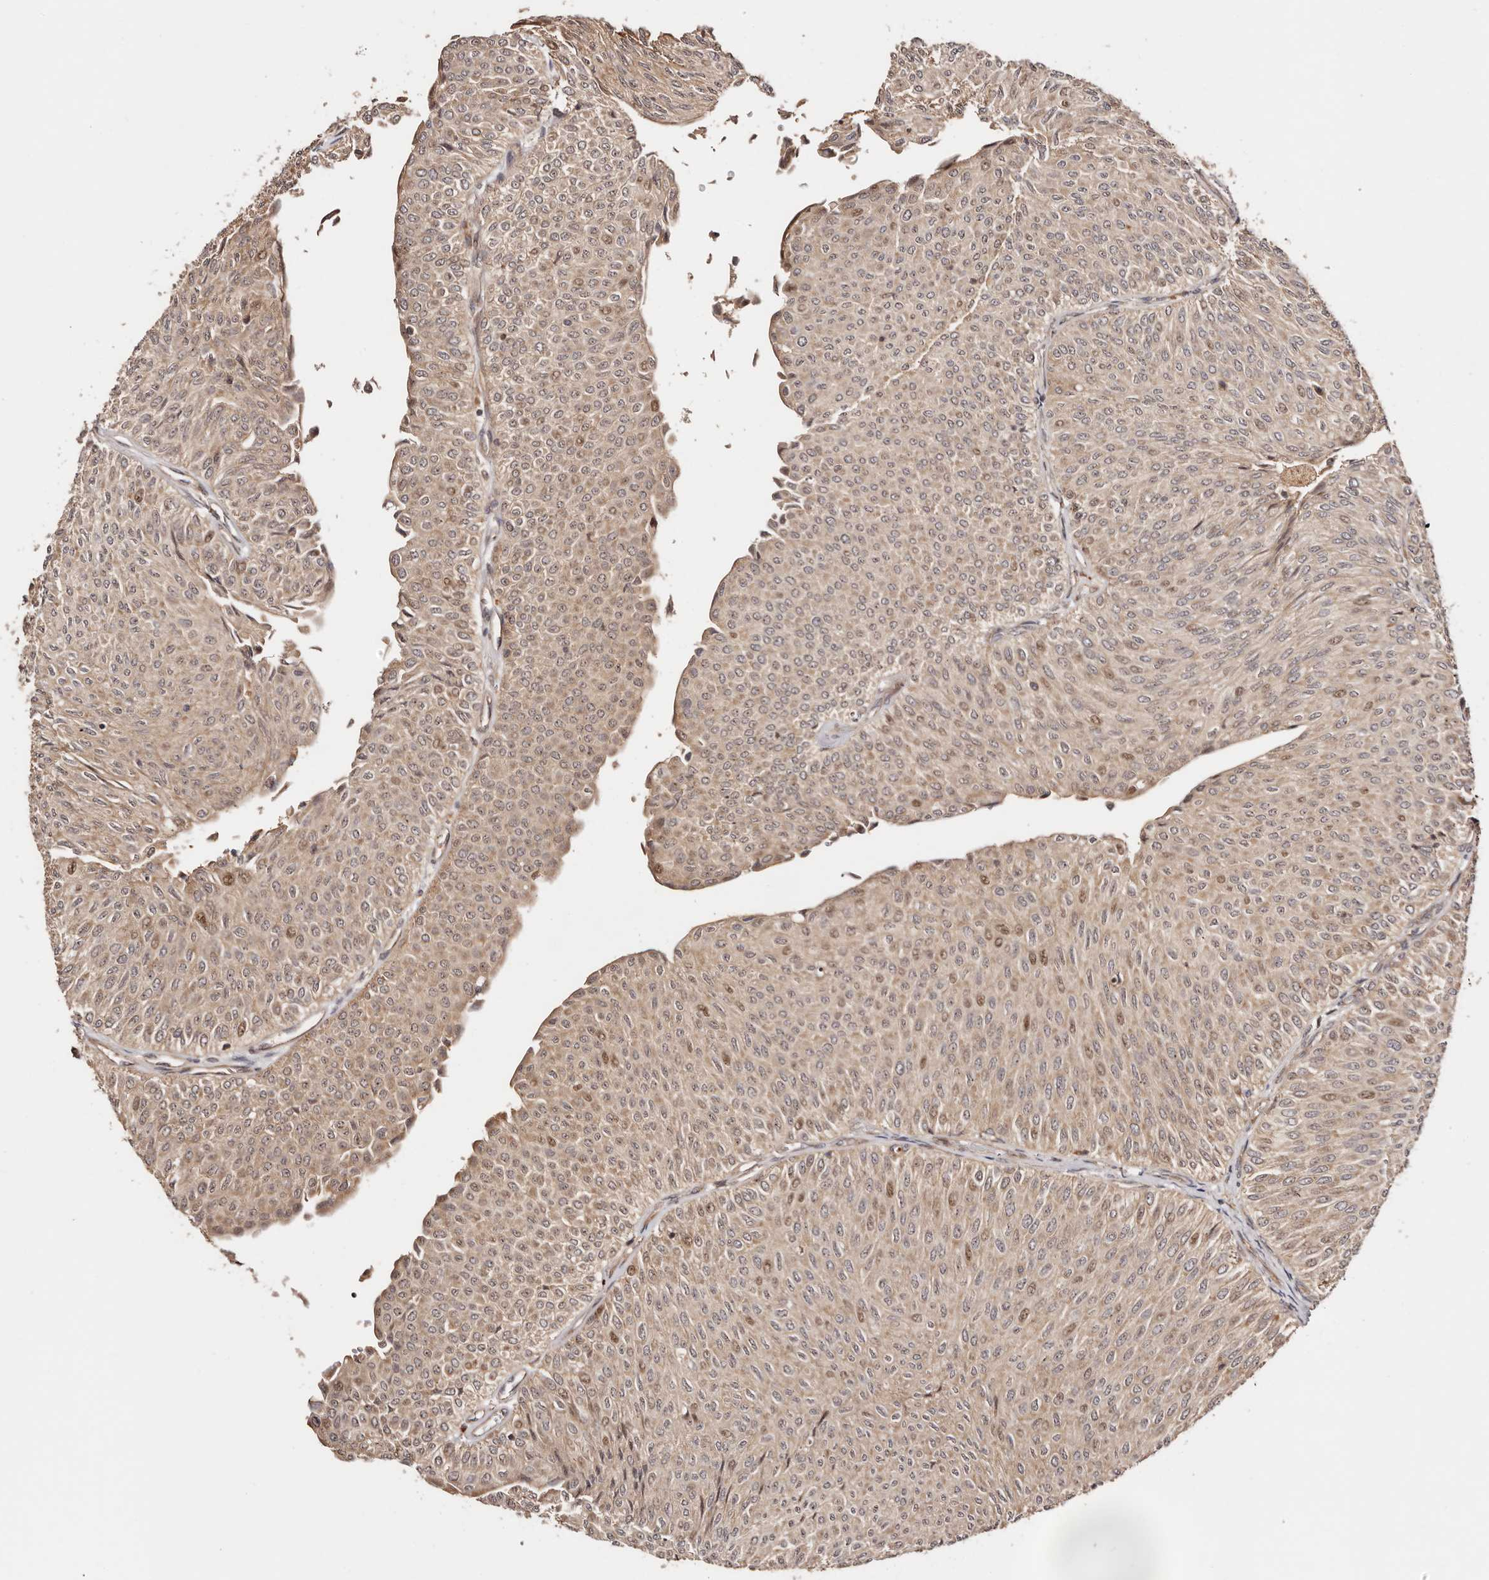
{"staining": {"intensity": "weak", "quantity": ">75%", "location": "cytoplasmic/membranous,nuclear"}, "tissue": "urothelial cancer", "cell_type": "Tumor cells", "image_type": "cancer", "snomed": [{"axis": "morphology", "description": "Urothelial carcinoma, Low grade"}, {"axis": "topography", "description": "Urinary bladder"}], "caption": "Protein analysis of urothelial carcinoma (low-grade) tissue displays weak cytoplasmic/membranous and nuclear expression in about >75% of tumor cells.", "gene": "PTPN22", "patient": {"sex": "male", "age": 78}}